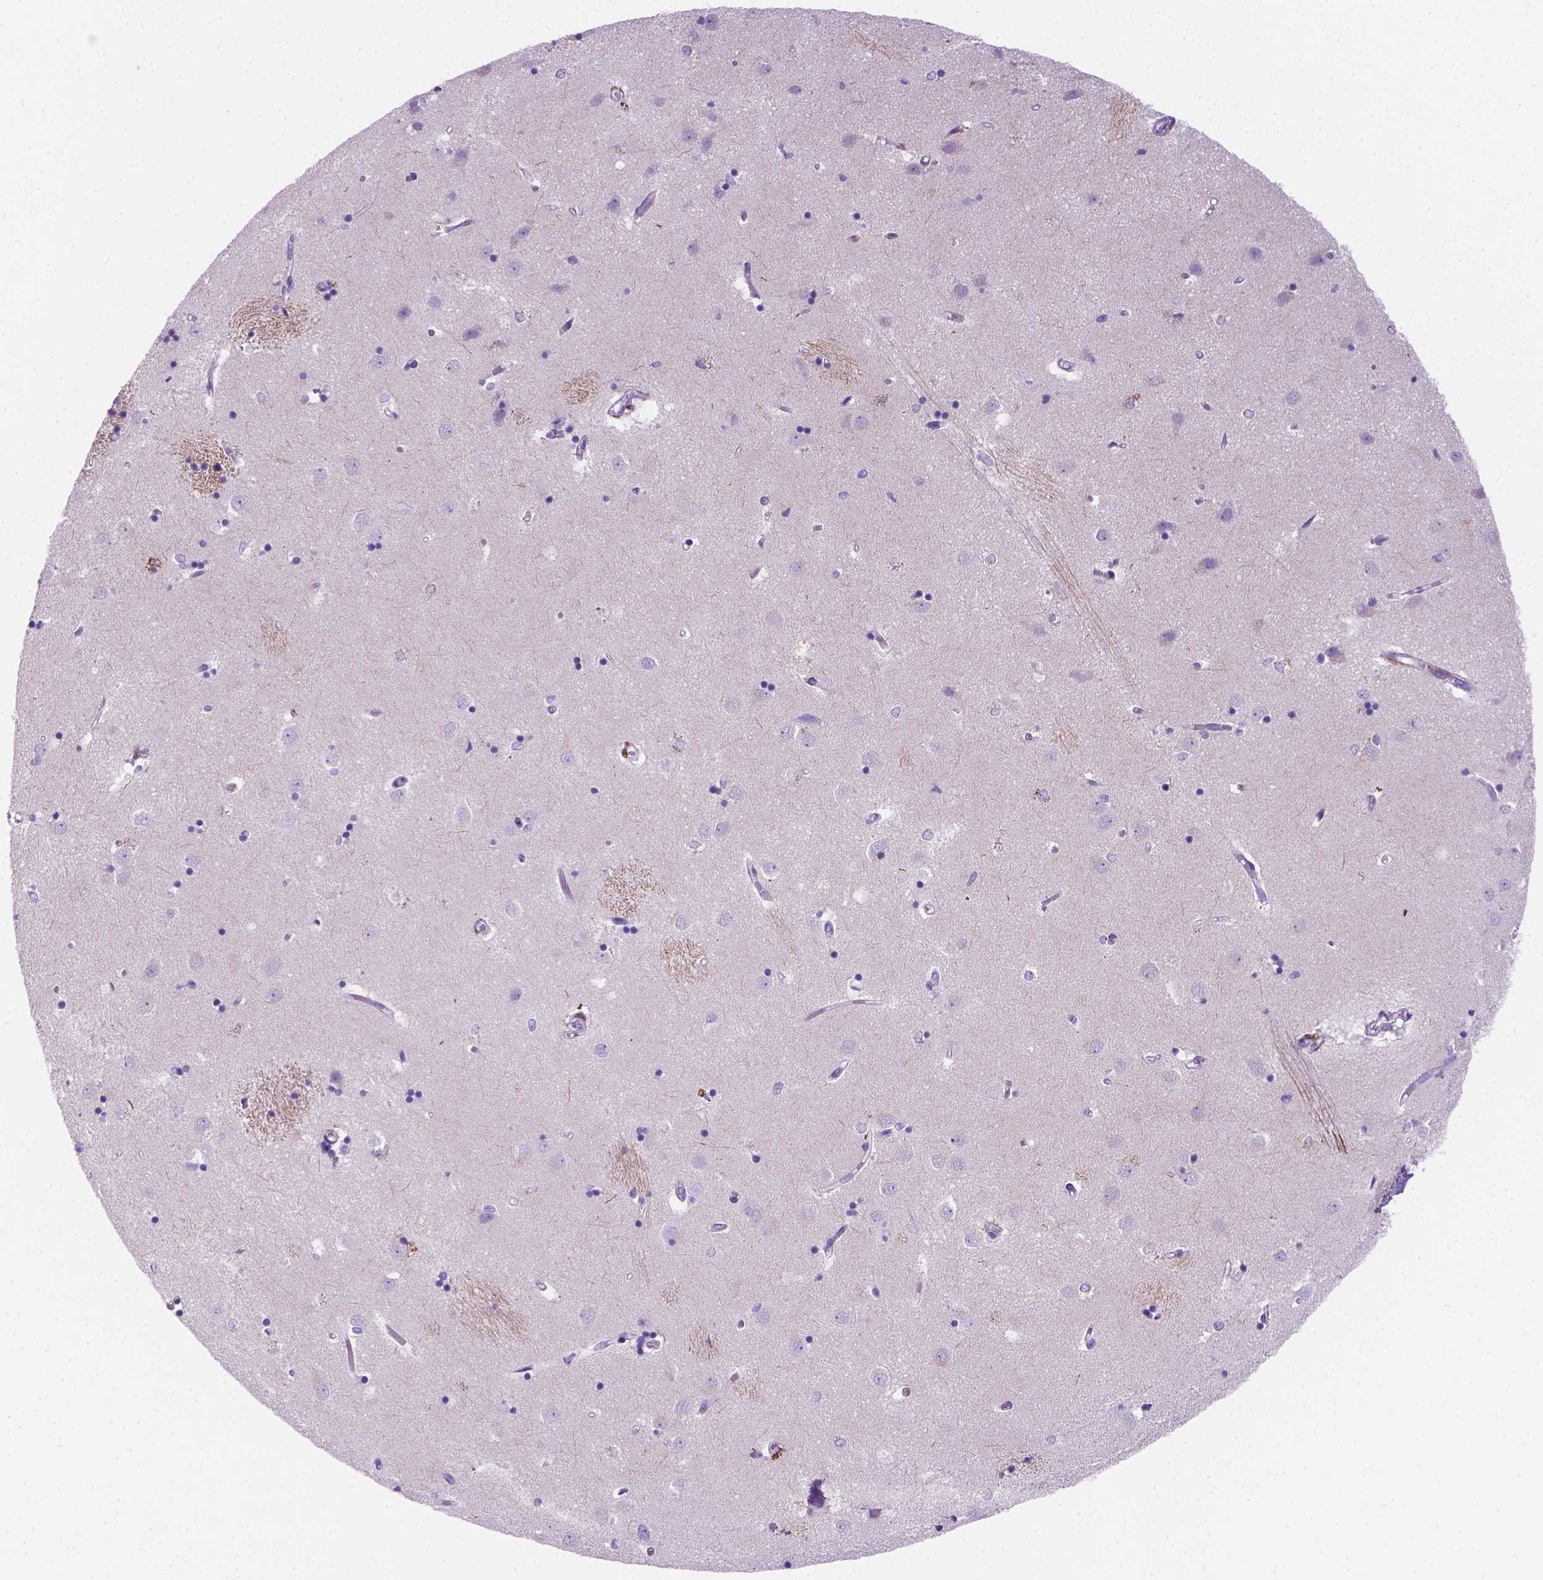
{"staining": {"intensity": "negative", "quantity": "none", "location": "none"}, "tissue": "caudate", "cell_type": "Glial cells", "image_type": "normal", "snomed": [{"axis": "morphology", "description": "Normal tissue, NOS"}, {"axis": "topography", "description": "Lateral ventricle wall"}], "caption": "Caudate stained for a protein using immunohistochemistry shows no staining glial cells.", "gene": "MACF1", "patient": {"sex": "male", "age": 54}}